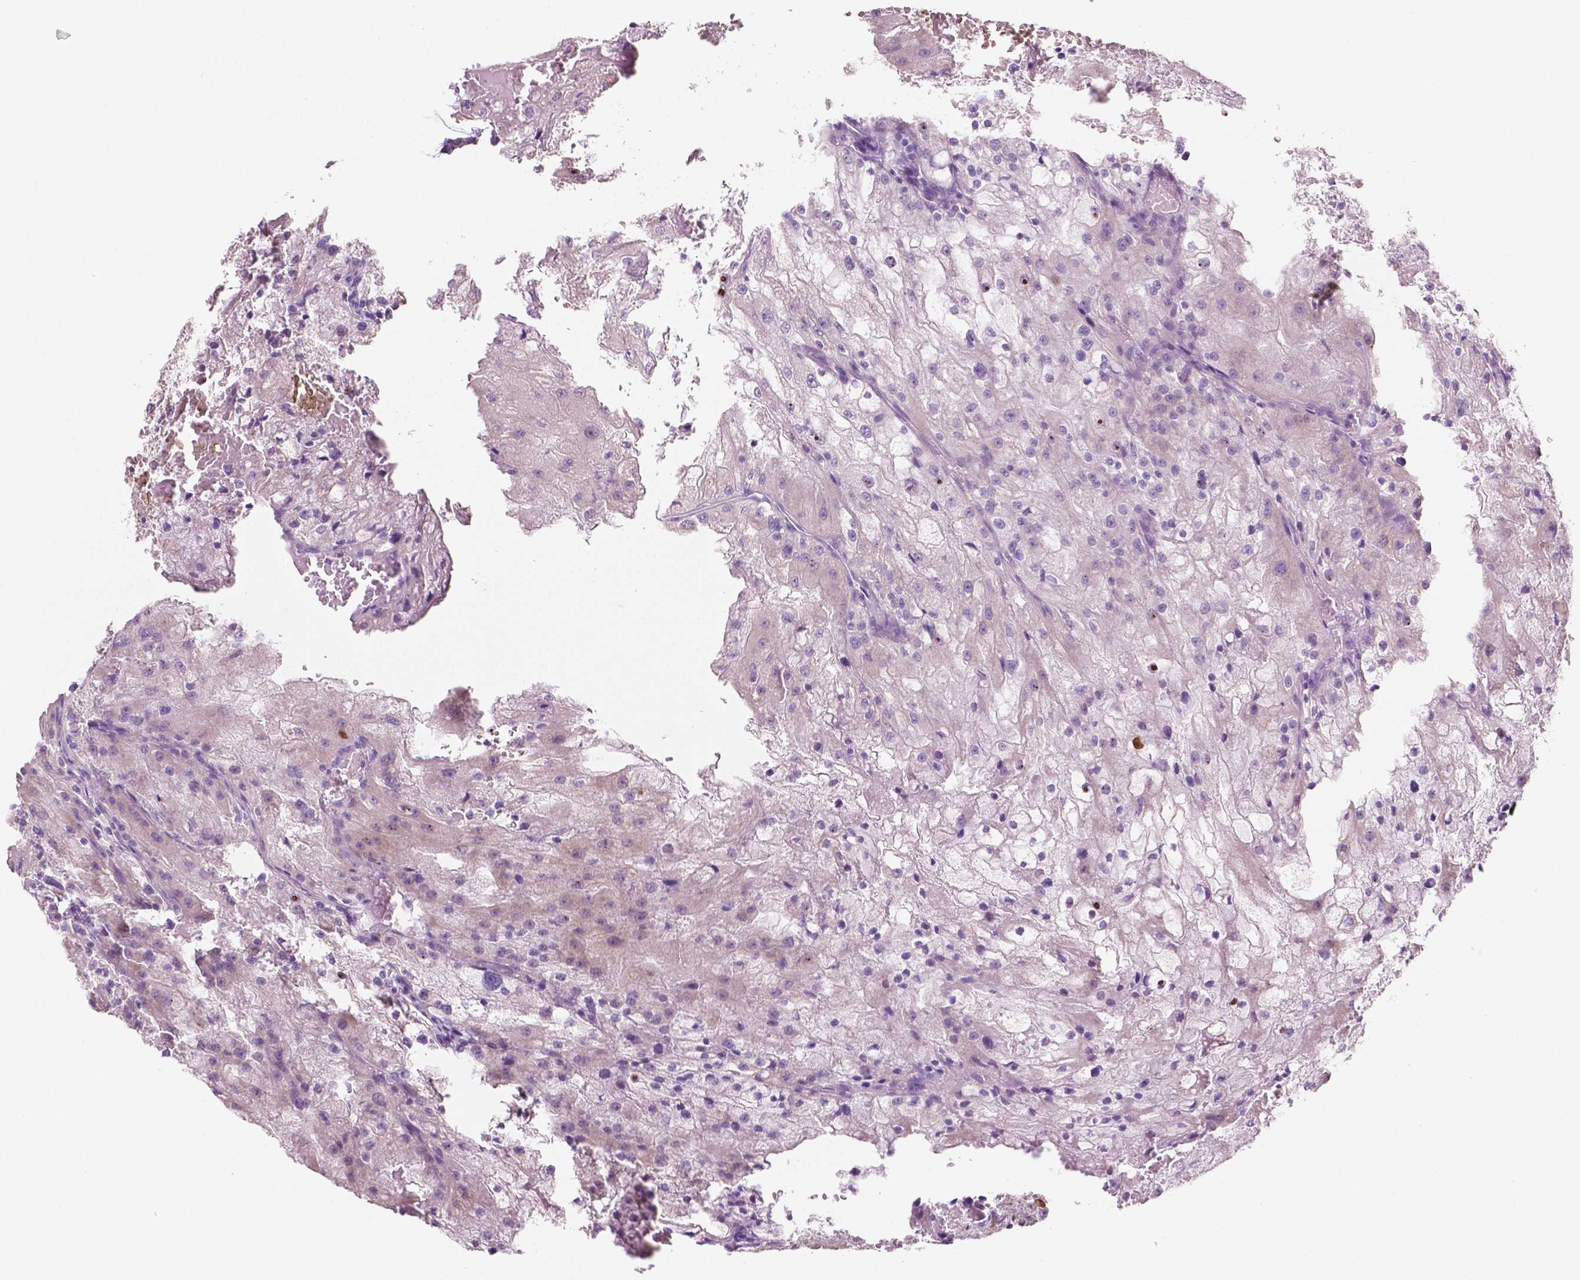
{"staining": {"intensity": "weak", "quantity": ">75%", "location": "cytoplasmic/membranous"}, "tissue": "renal cancer", "cell_type": "Tumor cells", "image_type": "cancer", "snomed": [{"axis": "morphology", "description": "Adenocarcinoma, NOS"}, {"axis": "topography", "description": "Kidney"}], "caption": "High-magnification brightfield microscopy of renal adenocarcinoma stained with DAB (3,3'-diaminobenzidine) (brown) and counterstained with hematoxylin (blue). tumor cells exhibit weak cytoplasmic/membranous expression is appreciated in about>75% of cells.", "gene": "LRP1B", "patient": {"sex": "female", "age": 74}}